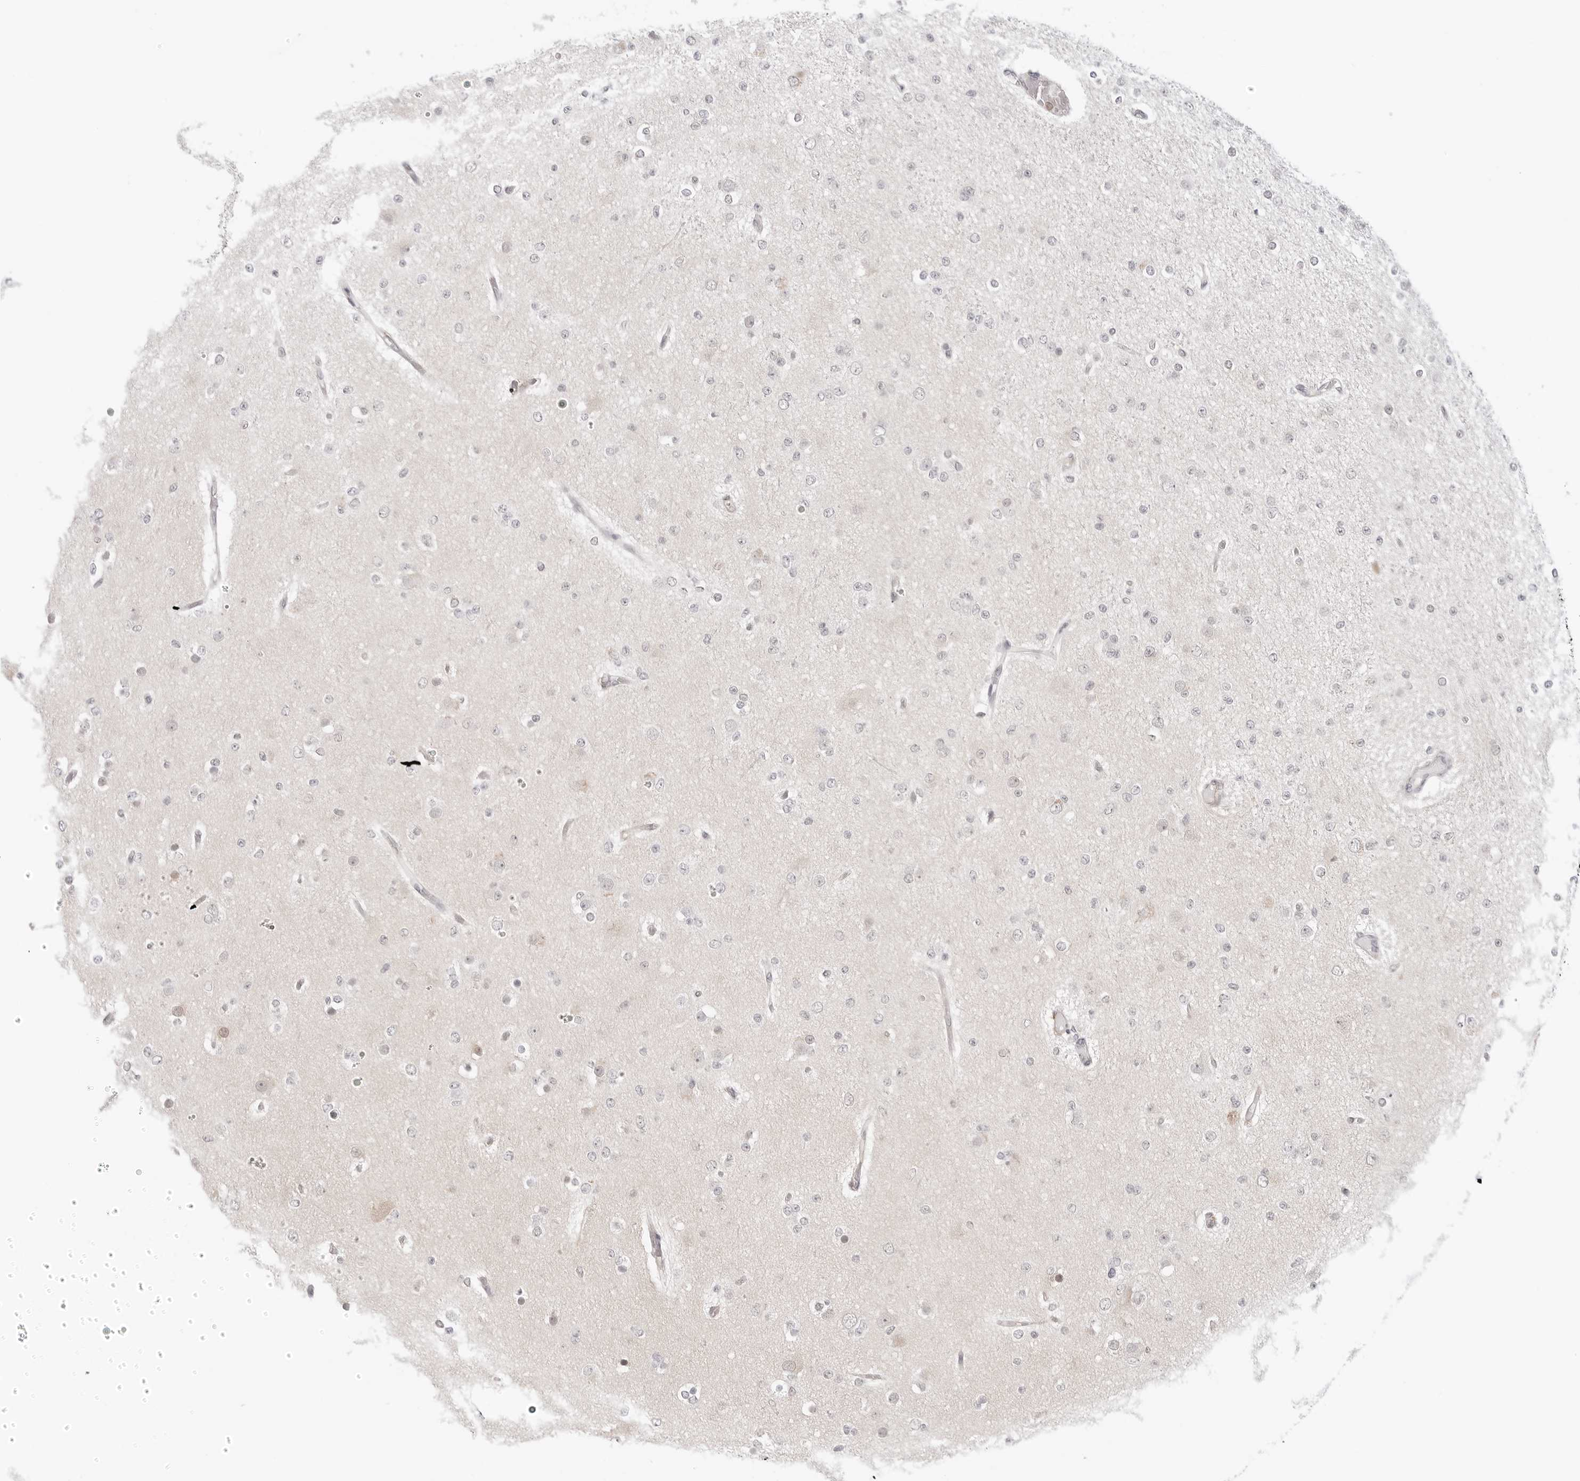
{"staining": {"intensity": "negative", "quantity": "none", "location": "none"}, "tissue": "glioma", "cell_type": "Tumor cells", "image_type": "cancer", "snomed": [{"axis": "morphology", "description": "Glioma, malignant, Low grade"}, {"axis": "topography", "description": "Brain"}], "caption": "An image of glioma stained for a protein displays no brown staining in tumor cells.", "gene": "NUDC", "patient": {"sex": "female", "age": 22}}